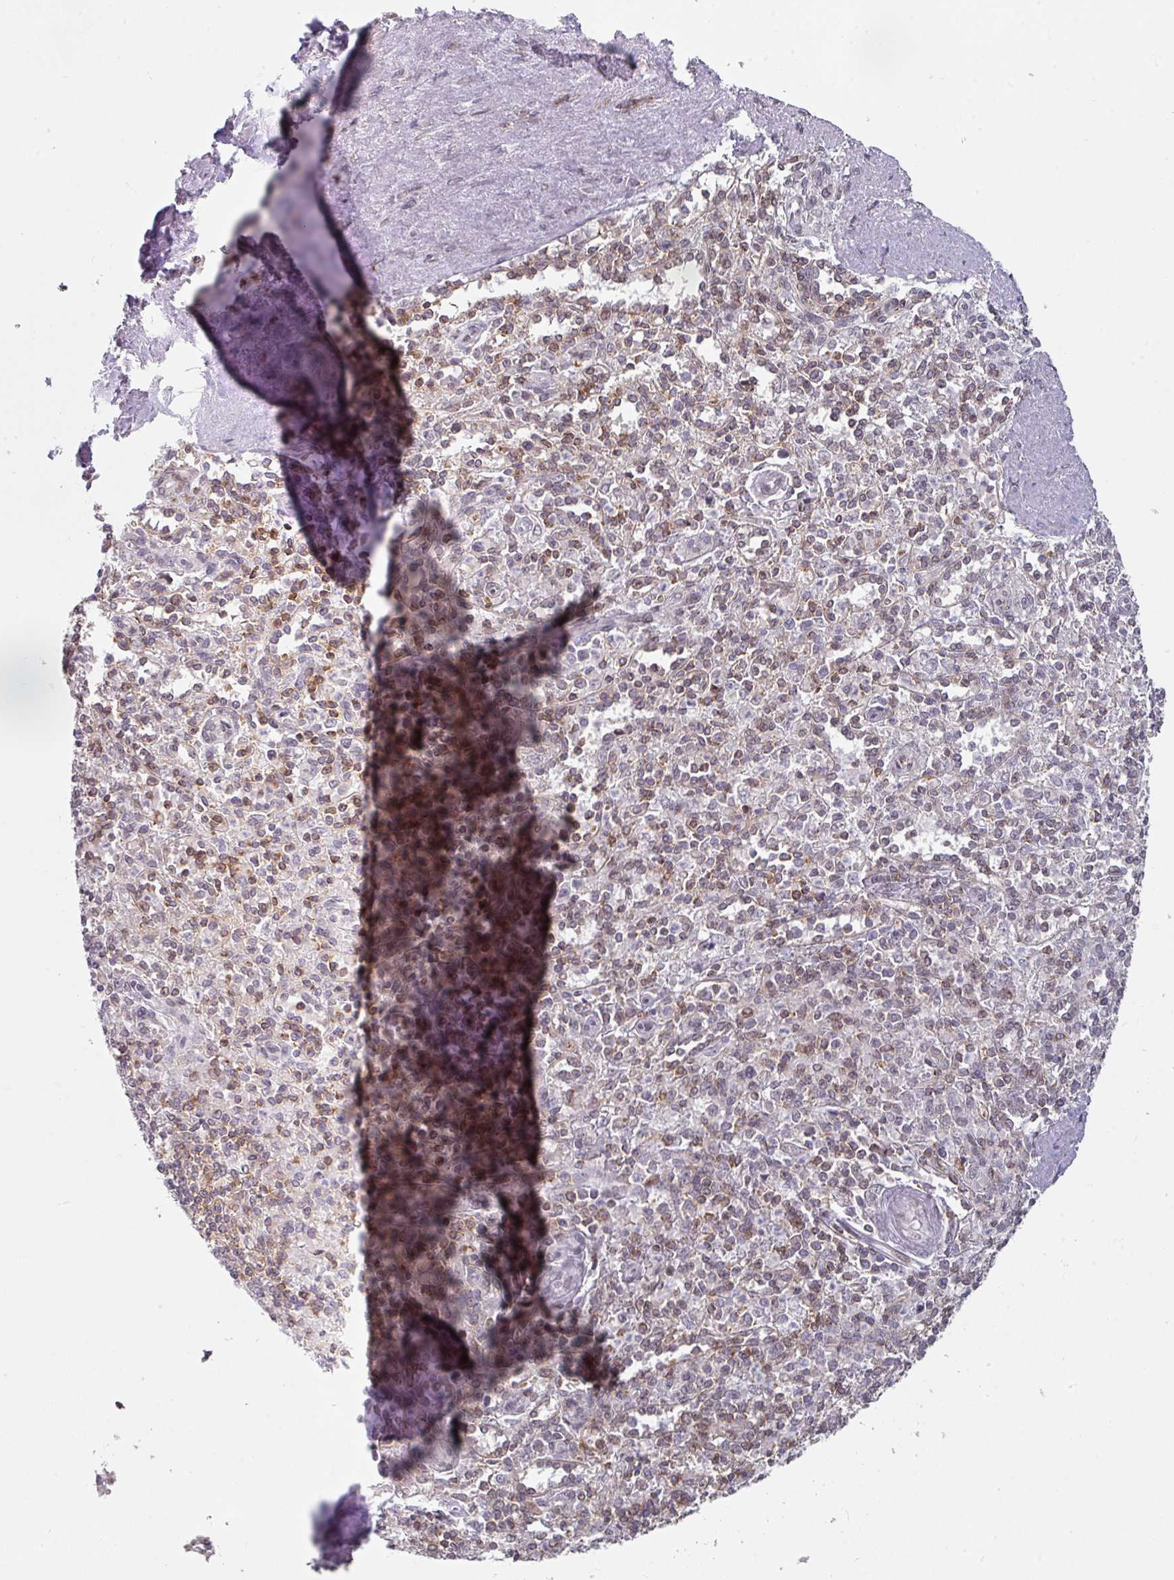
{"staining": {"intensity": "moderate", "quantity": "<25%", "location": "cytoplasmic/membranous"}, "tissue": "spleen", "cell_type": "Cells in red pulp", "image_type": "normal", "snomed": [{"axis": "morphology", "description": "Normal tissue, NOS"}, {"axis": "topography", "description": "Spleen"}], "caption": "Immunohistochemical staining of unremarkable human spleen displays low levels of moderate cytoplasmic/membranous expression in approximately <25% of cells in red pulp. (DAB = brown stain, brightfield microscopy at high magnification).", "gene": "RASAL3", "patient": {"sex": "female", "age": 70}}